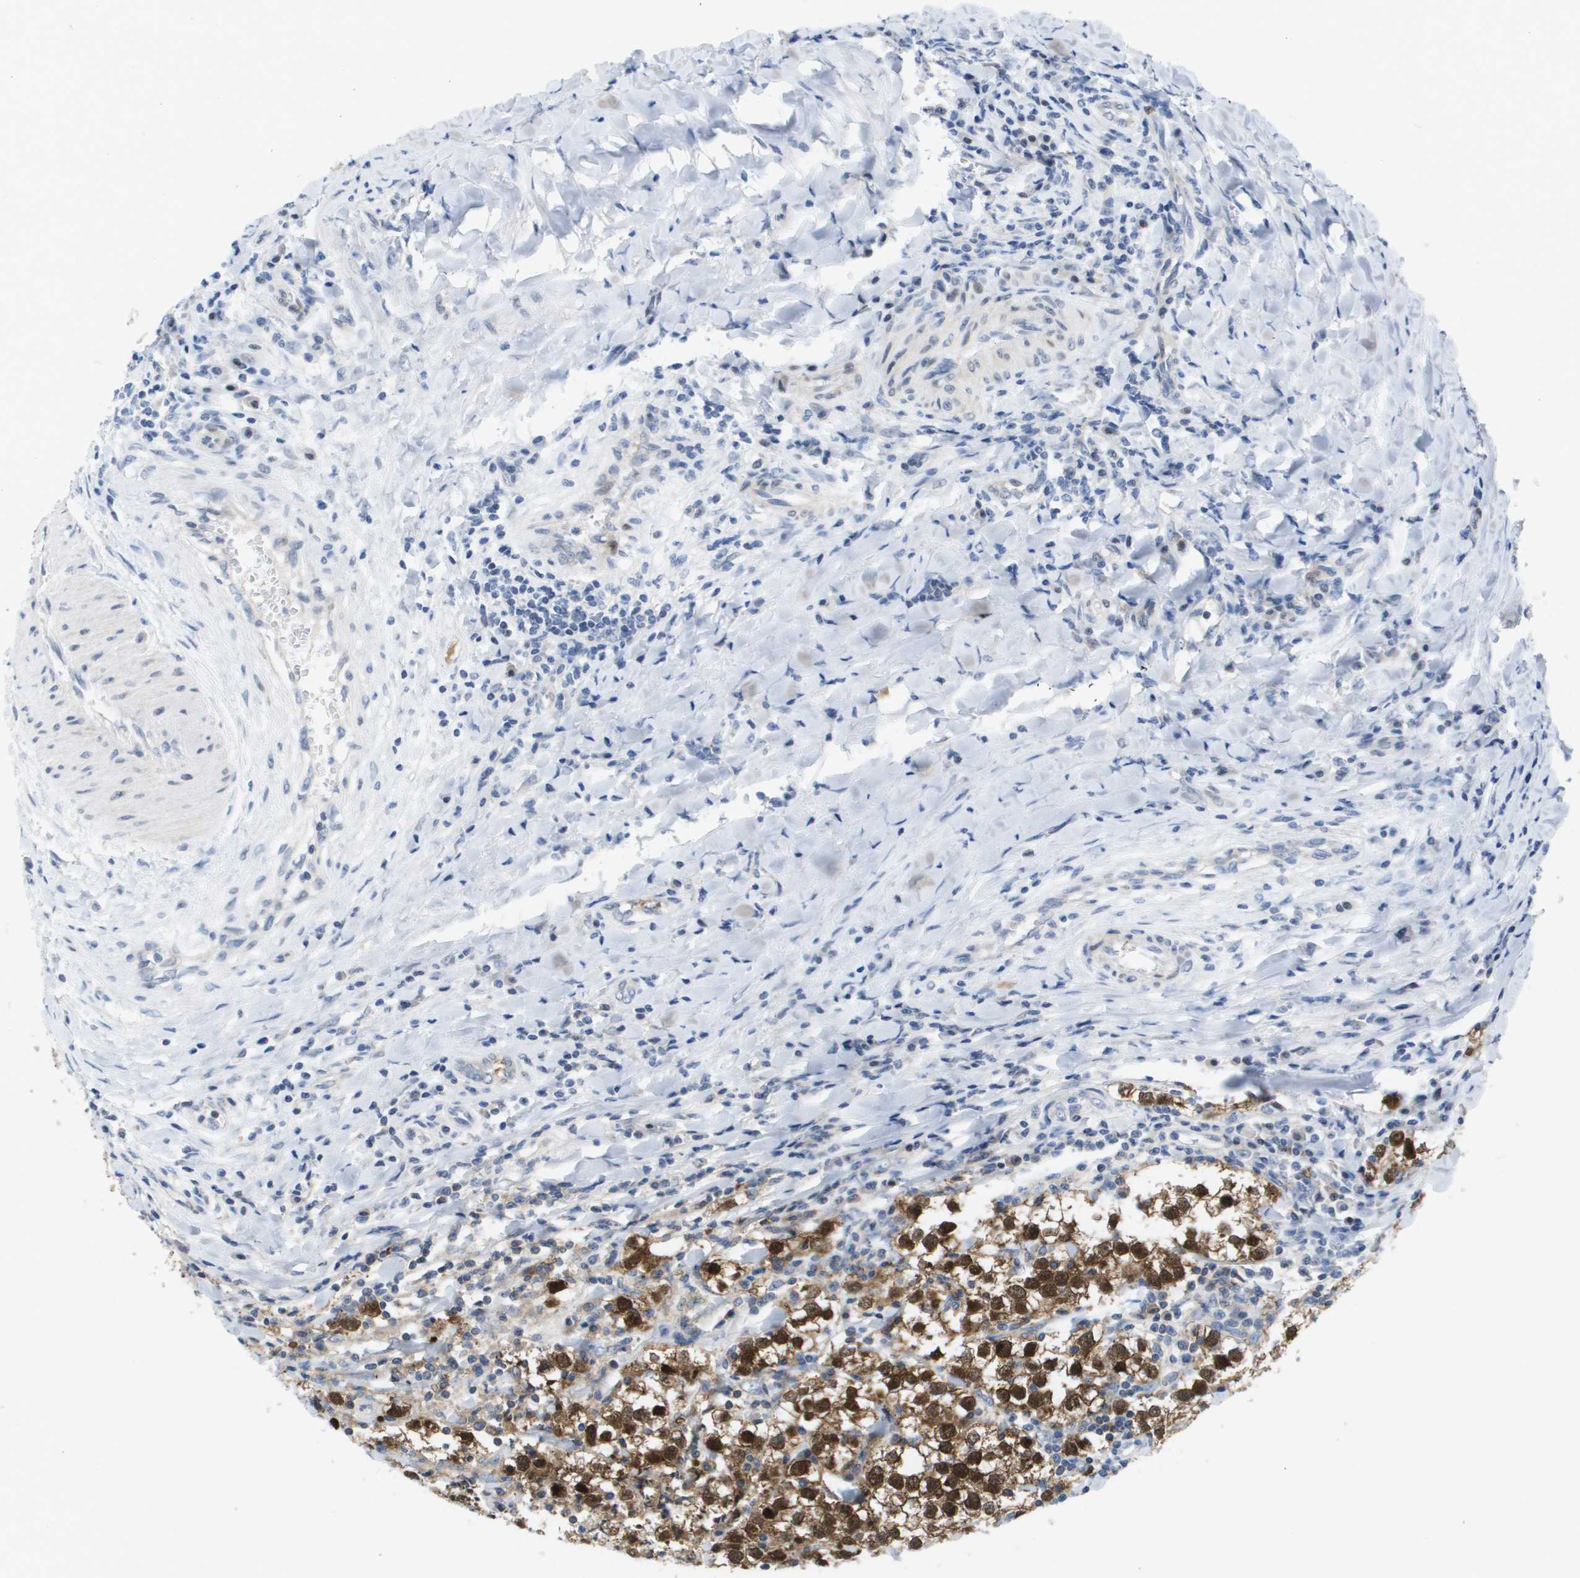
{"staining": {"intensity": "strong", "quantity": ">75%", "location": "cytoplasmic/membranous,nuclear"}, "tissue": "testis cancer", "cell_type": "Tumor cells", "image_type": "cancer", "snomed": [{"axis": "morphology", "description": "Seminoma, NOS"}, {"axis": "morphology", "description": "Carcinoma, Embryonal, NOS"}, {"axis": "topography", "description": "Testis"}], "caption": "Immunohistochemistry (IHC) micrograph of neoplastic tissue: testis cancer (embryonal carcinoma) stained using immunohistochemistry (IHC) demonstrates high levels of strong protein expression localized specifically in the cytoplasmic/membranous and nuclear of tumor cells, appearing as a cytoplasmic/membranous and nuclear brown color.", "gene": "FKBP4", "patient": {"sex": "male", "age": 36}}